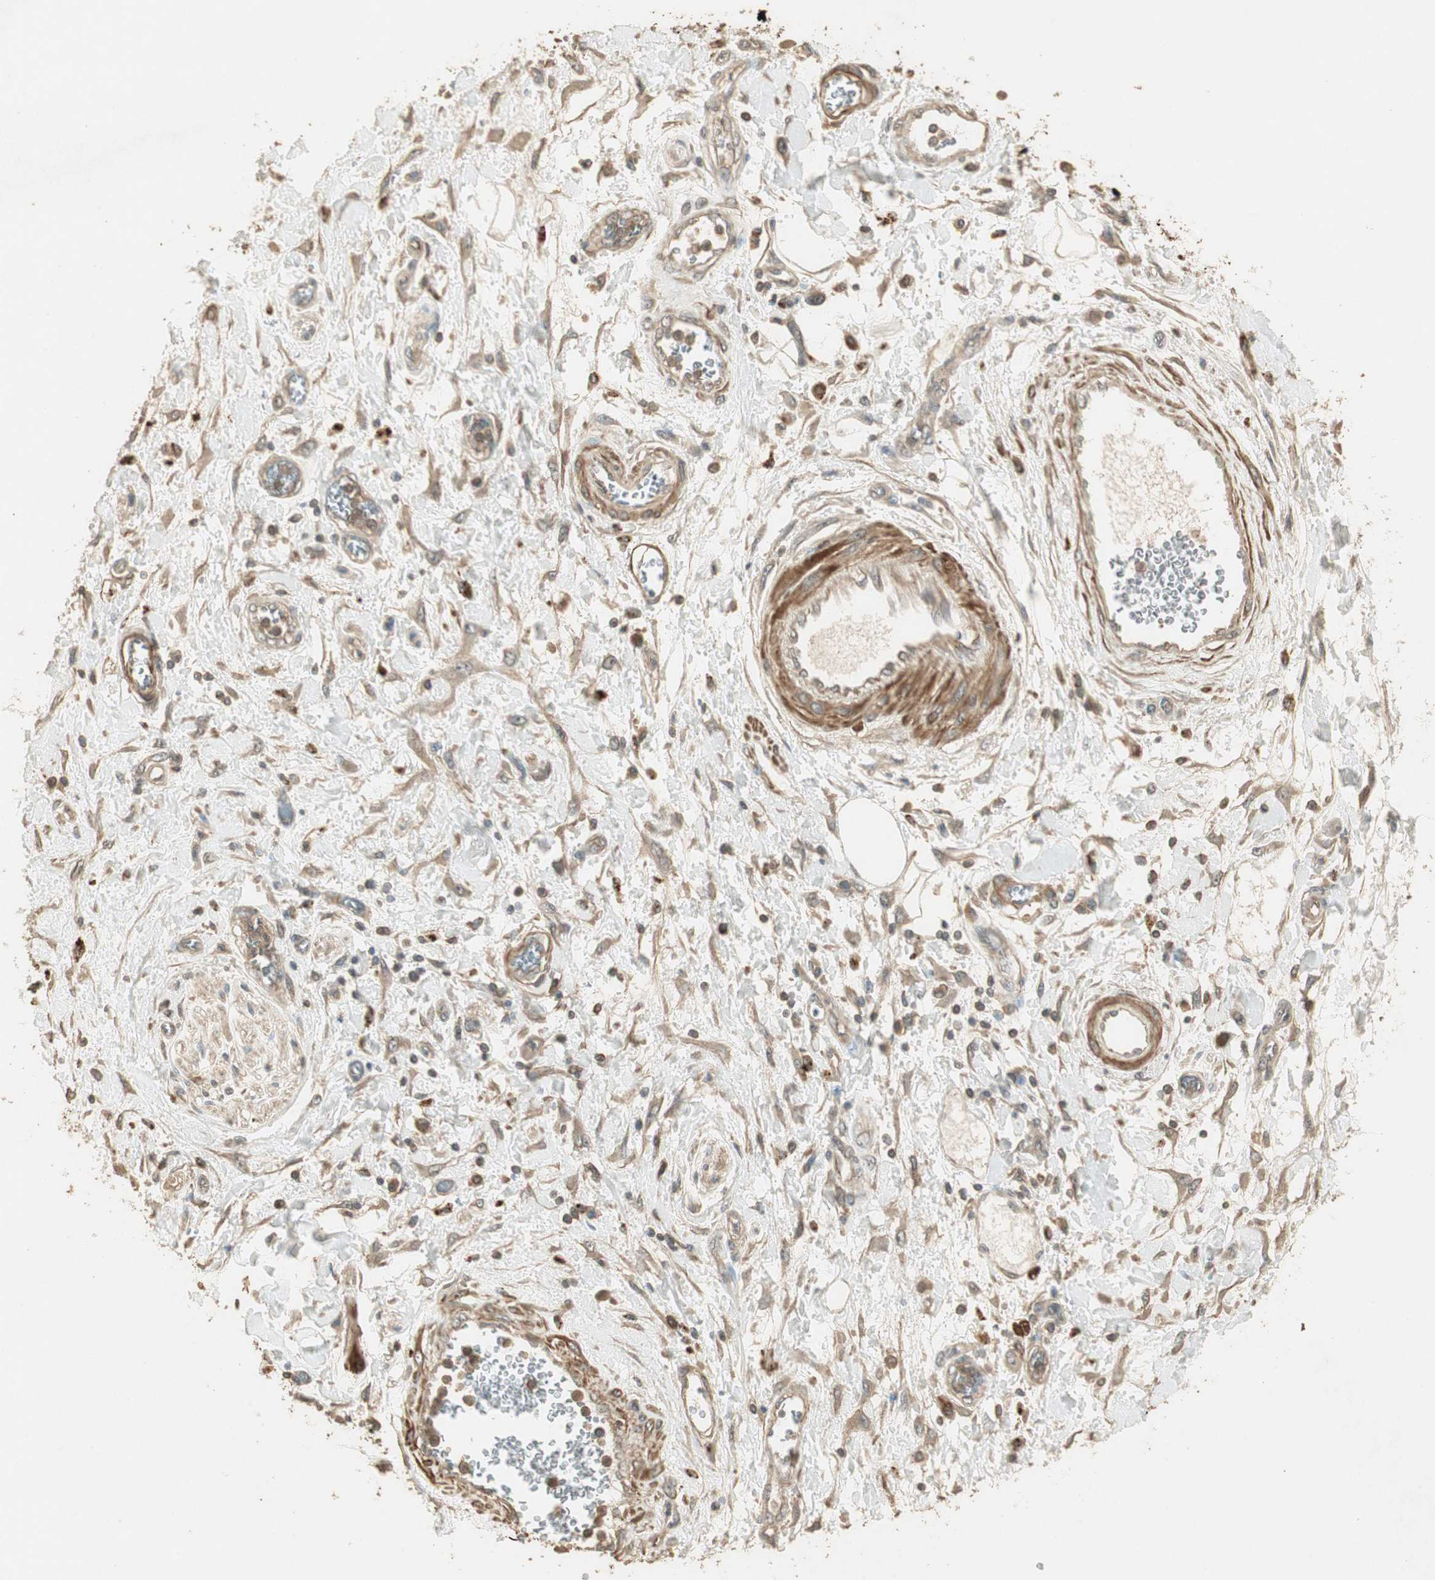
{"staining": {"intensity": "weak", "quantity": "<25%", "location": "cytoplasmic/membranous"}, "tissue": "pancreatic cancer", "cell_type": "Tumor cells", "image_type": "cancer", "snomed": [{"axis": "morphology", "description": "Adenocarcinoma, NOS"}, {"axis": "topography", "description": "Pancreas"}], "caption": "Photomicrograph shows no protein expression in tumor cells of pancreatic cancer tissue. Brightfield microscopy of immunohistochemistry stained with DAB (3,3'-diaminobenzidine) (brown) and hematoxylin (blue), captured at high magnification.", "gene": "USP2", "patient": {"sex": "female", "age": 70}}